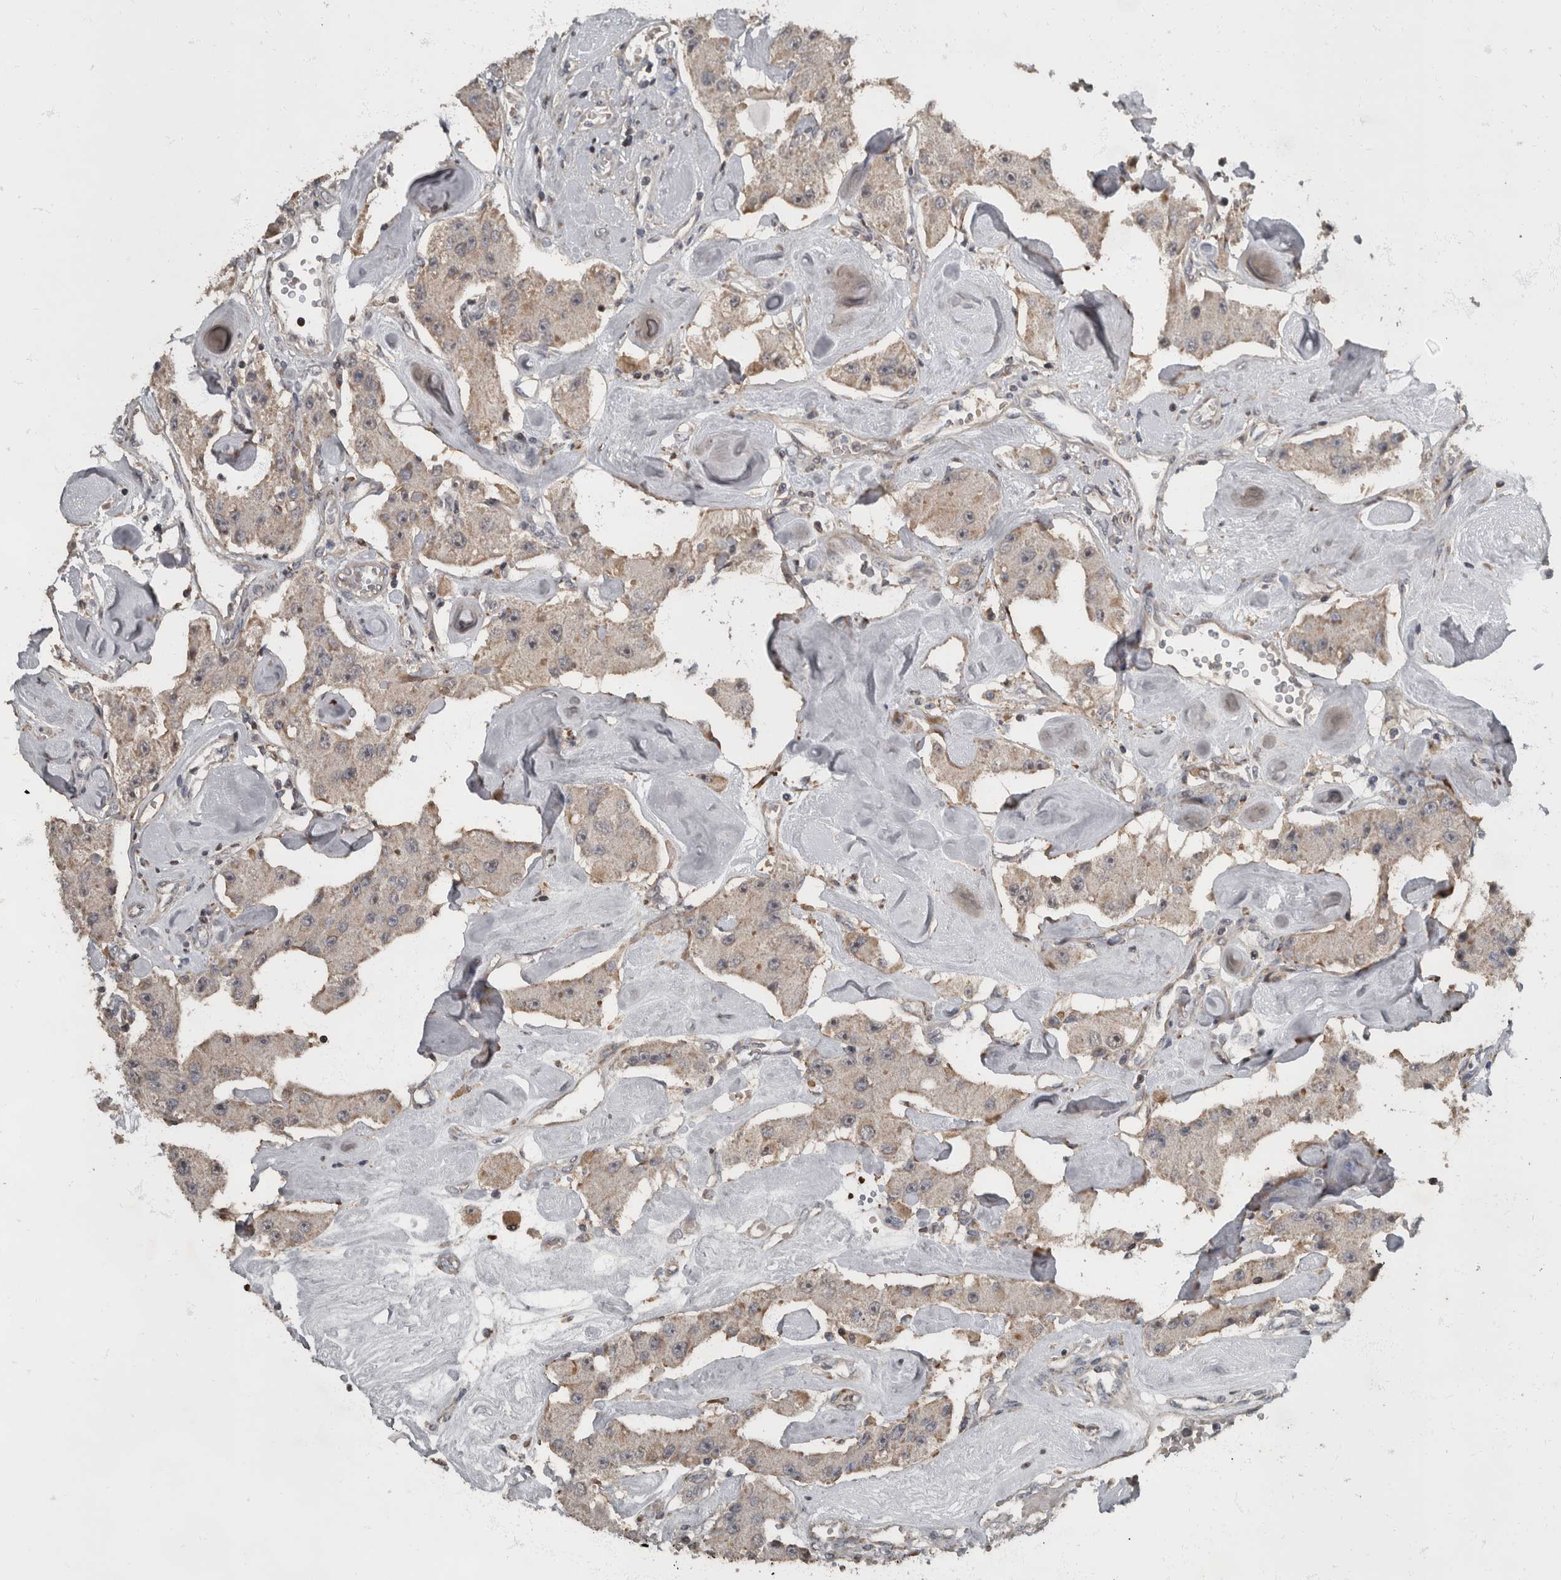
{"staining": {"intensity": "negative", "quantity": "none", "location": "none"}, "tissue": "carcinoid", "cell_type": "Tumor cells", "image_type": "cancer", "snomed": [{"axis": "morphology", "description": "Carcinoid, malignant, NOS"}, {"axis": "topography", "description": "Pancreas"}], "caption": "An immunohistochemistry micrograph of carcinoid (malignant) is shown. There is no staining in tumor cells of carcinoid (malignant).", "gene": "RABGGTB", "patient": {"sex": "male", "age": 41}}